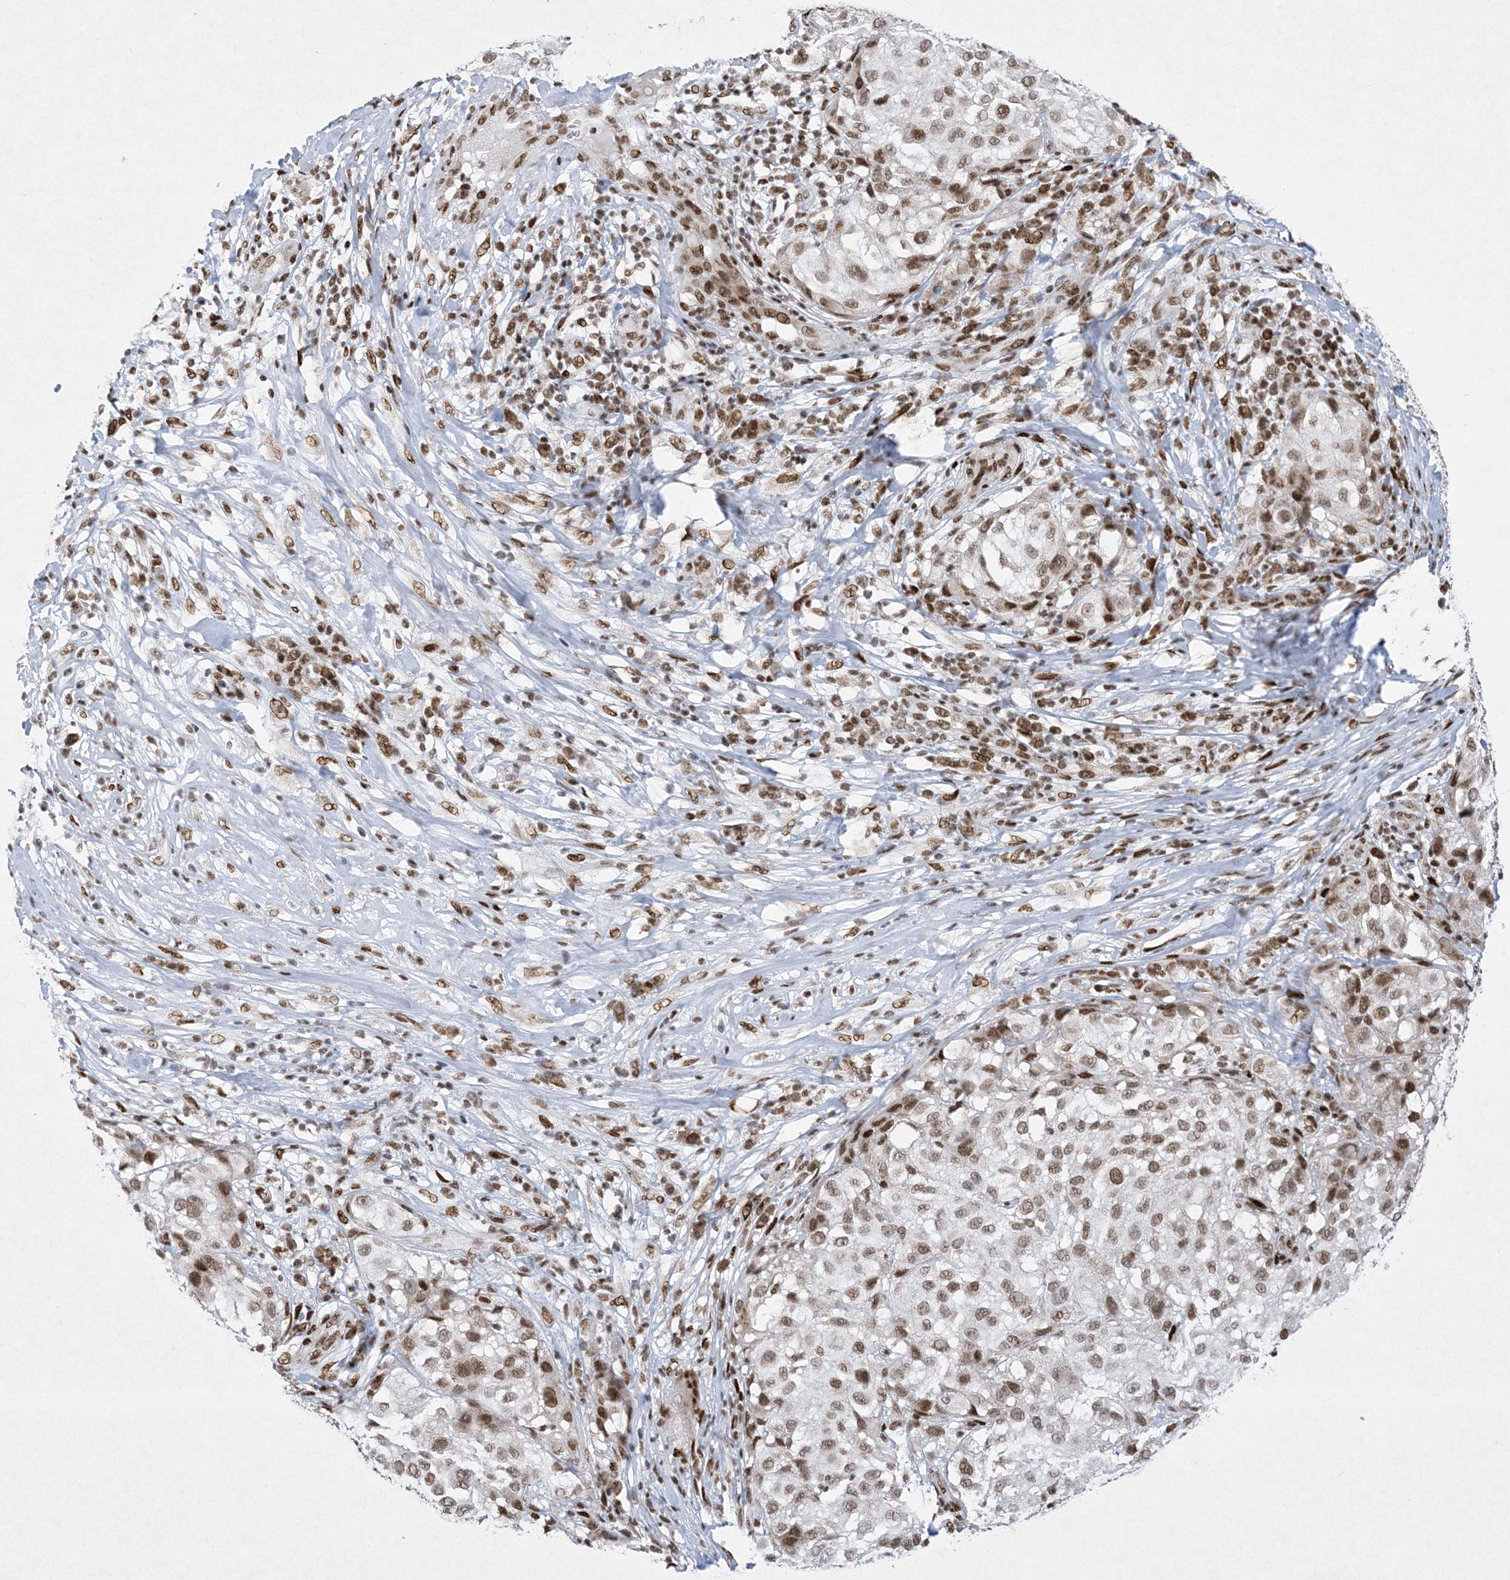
{"staining": {"intensity": "moderate", "quantity": ">75%", "location": "nuclear"}, "tissue": "melanoma", "cell_type": "Tumor cells", "image_type": "cancer", "snomed": [{"axis": "morphology", "description": "Necrosis, NOS"}, {"axis": "morphology", "description": "Malignant melanoma, NOS"}, {"axis": "topography", "description": "Skin"}], "caption": "Melanoma stained with a brown dye exhibits moderate nuclear positive positivity in approximately >75% of tumor cells.", "gene": "PKNOX2", "patient": {"sex": "female", "age": 87}}